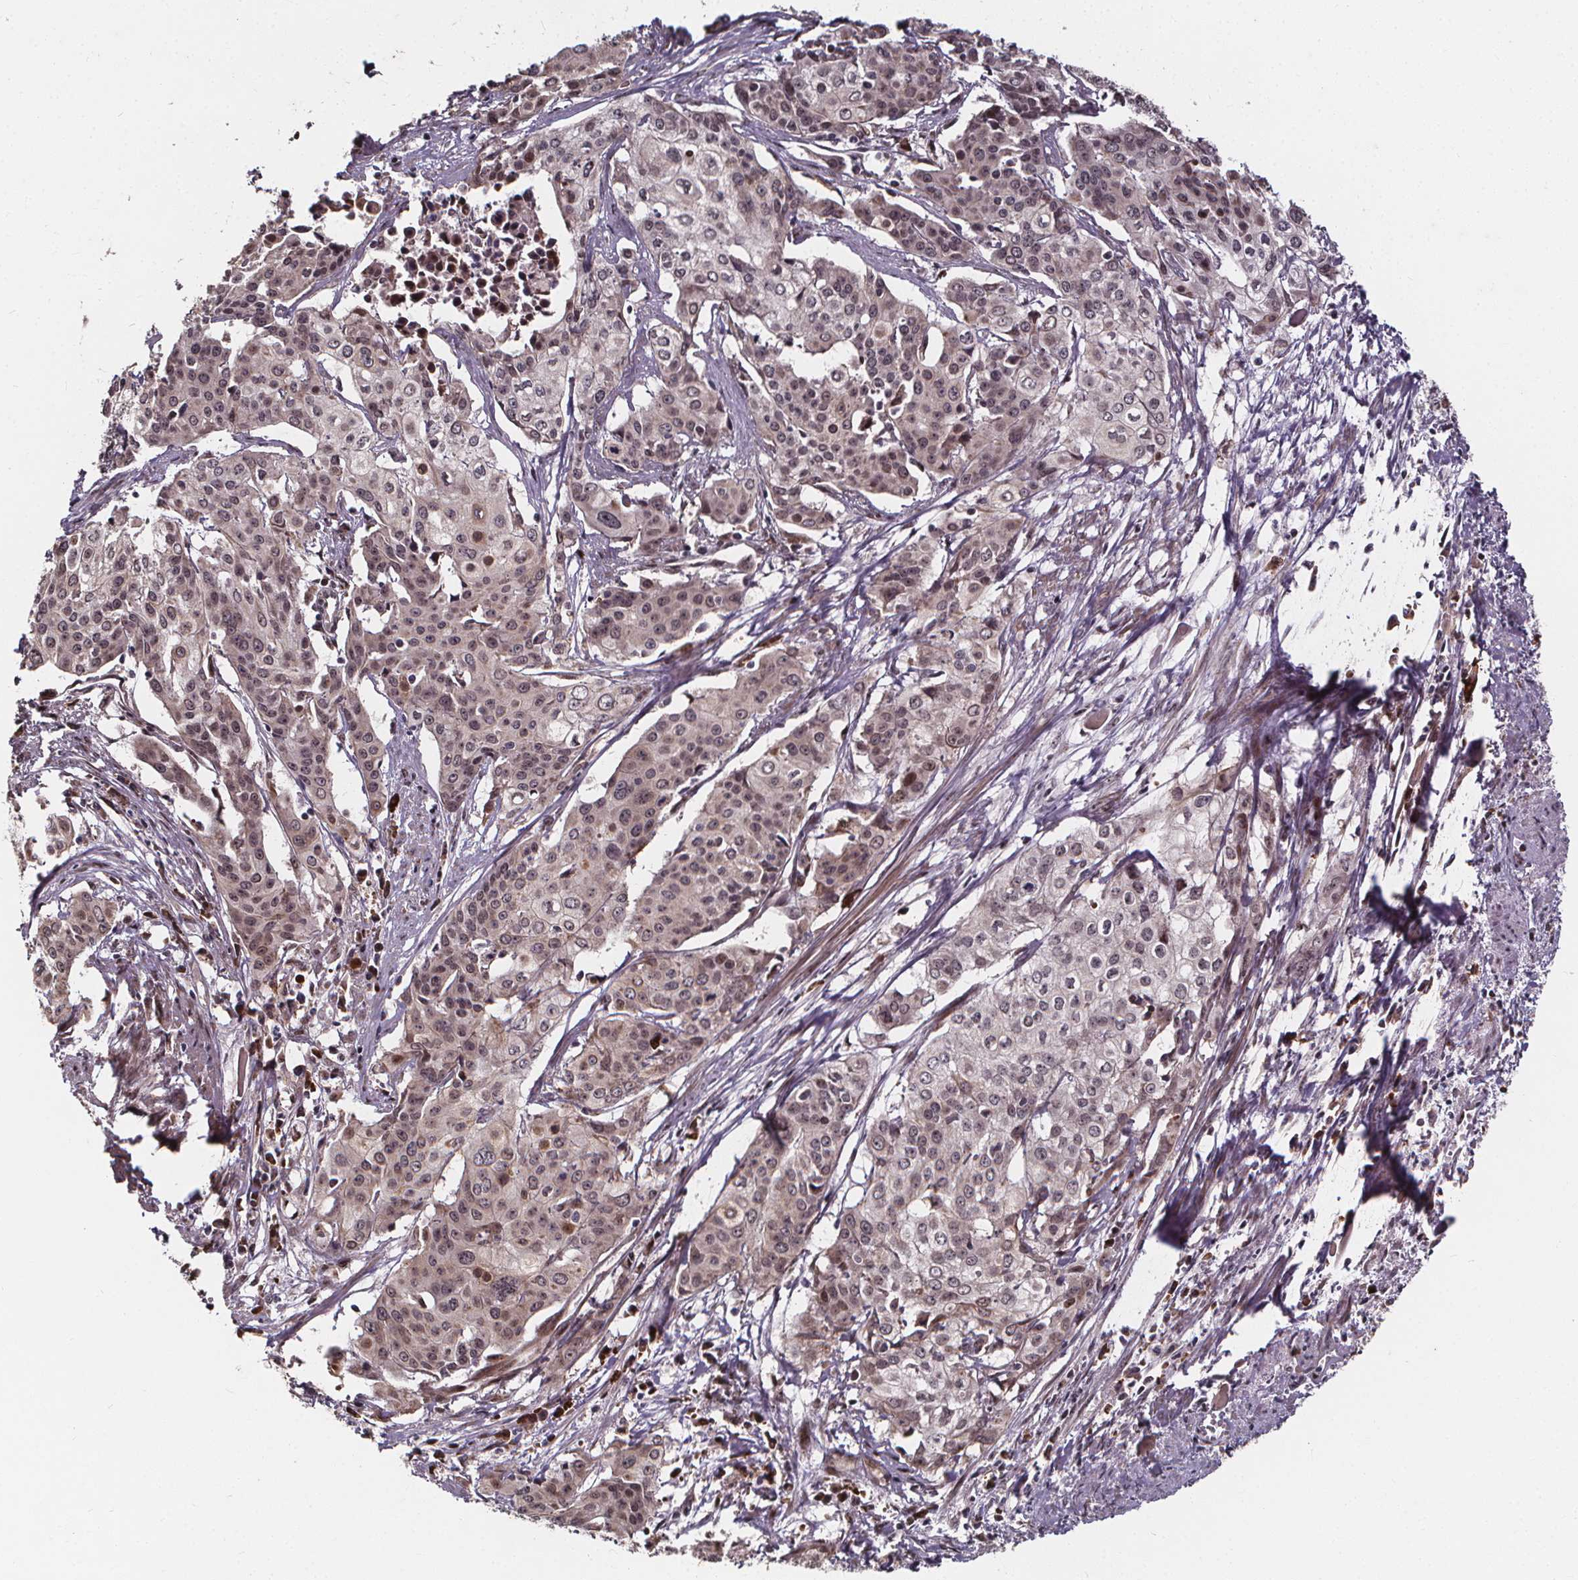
{"staining": {"intensity": "weak", "quantity": "<25%", "location": "nuclear"}, "tissue": "cervical cancer", "cell_type": "Tumor cells", "image_type": "cancer", "snomed": [{"axis": "morphology", "description": "Squamous cell carcinoma, NOS"}, {"axis": "topography", "description": "Cervix"}], "caption": "Immunohistochemistry (IHC) of cervical squamous cell carcinoma demonstrates no positivity in tumor cells.", "gene": "DDIT3", "patient": {"sex": "female", "age": 39}}